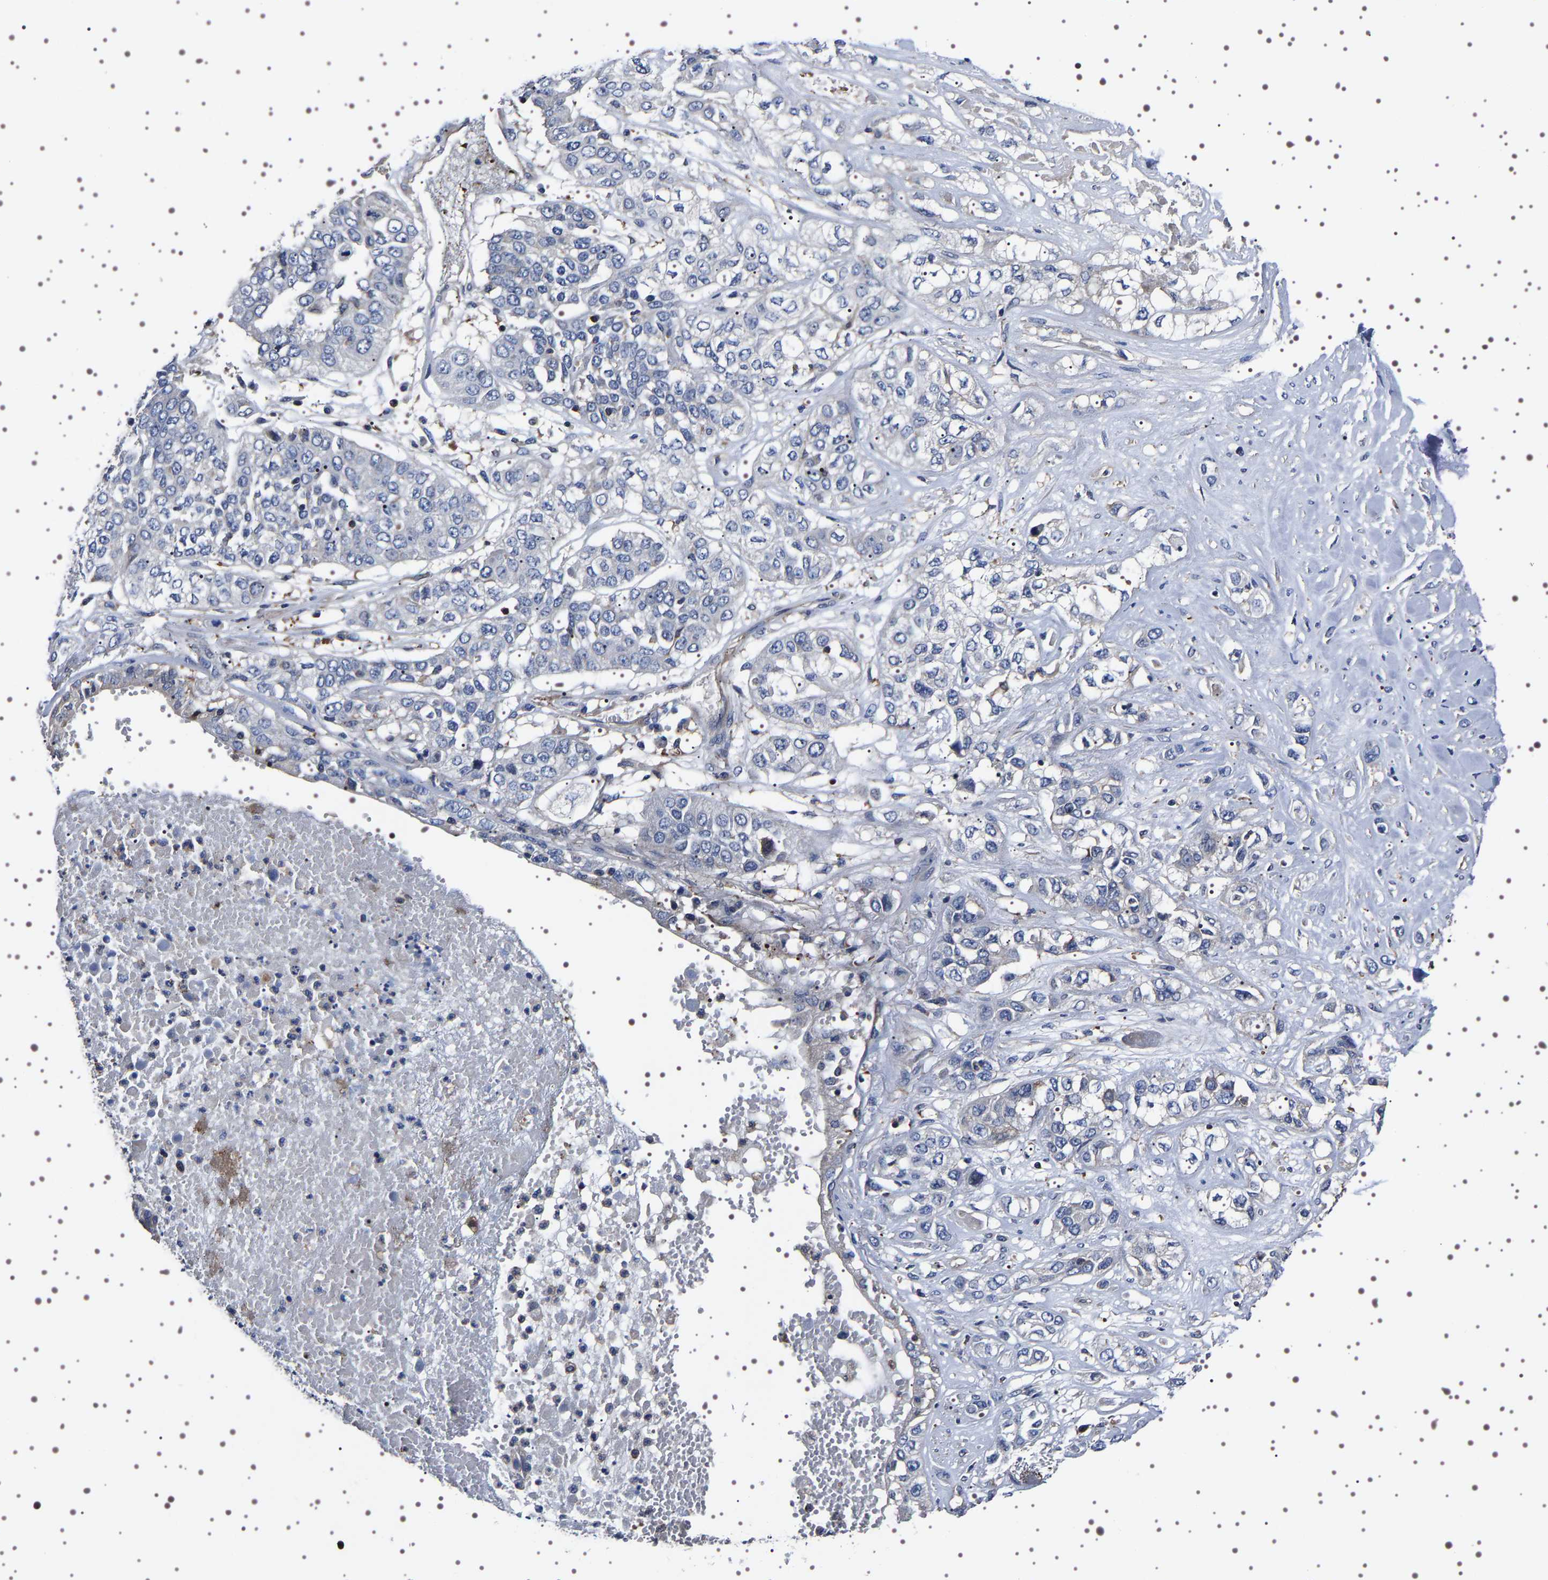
{"staining": {"intensity": "negative", "quantity": "none", "location": "none"}, "tissue": "lung cancer", "cell_type": "Tumor cells", "image_type": "cancer", "snomed": [{"axis": "morphology", "description": "Squamous cell carcinoma, NOS"}, {"axis": "topography", "description": "Lung"}], "caption": "Lung squamous cell carcinoma stained for a protein using immunohistochemistry demonstrates no positivity tumor cells.", "gene": "WDR1", "patient": {"sex": "male", "age": 71}}